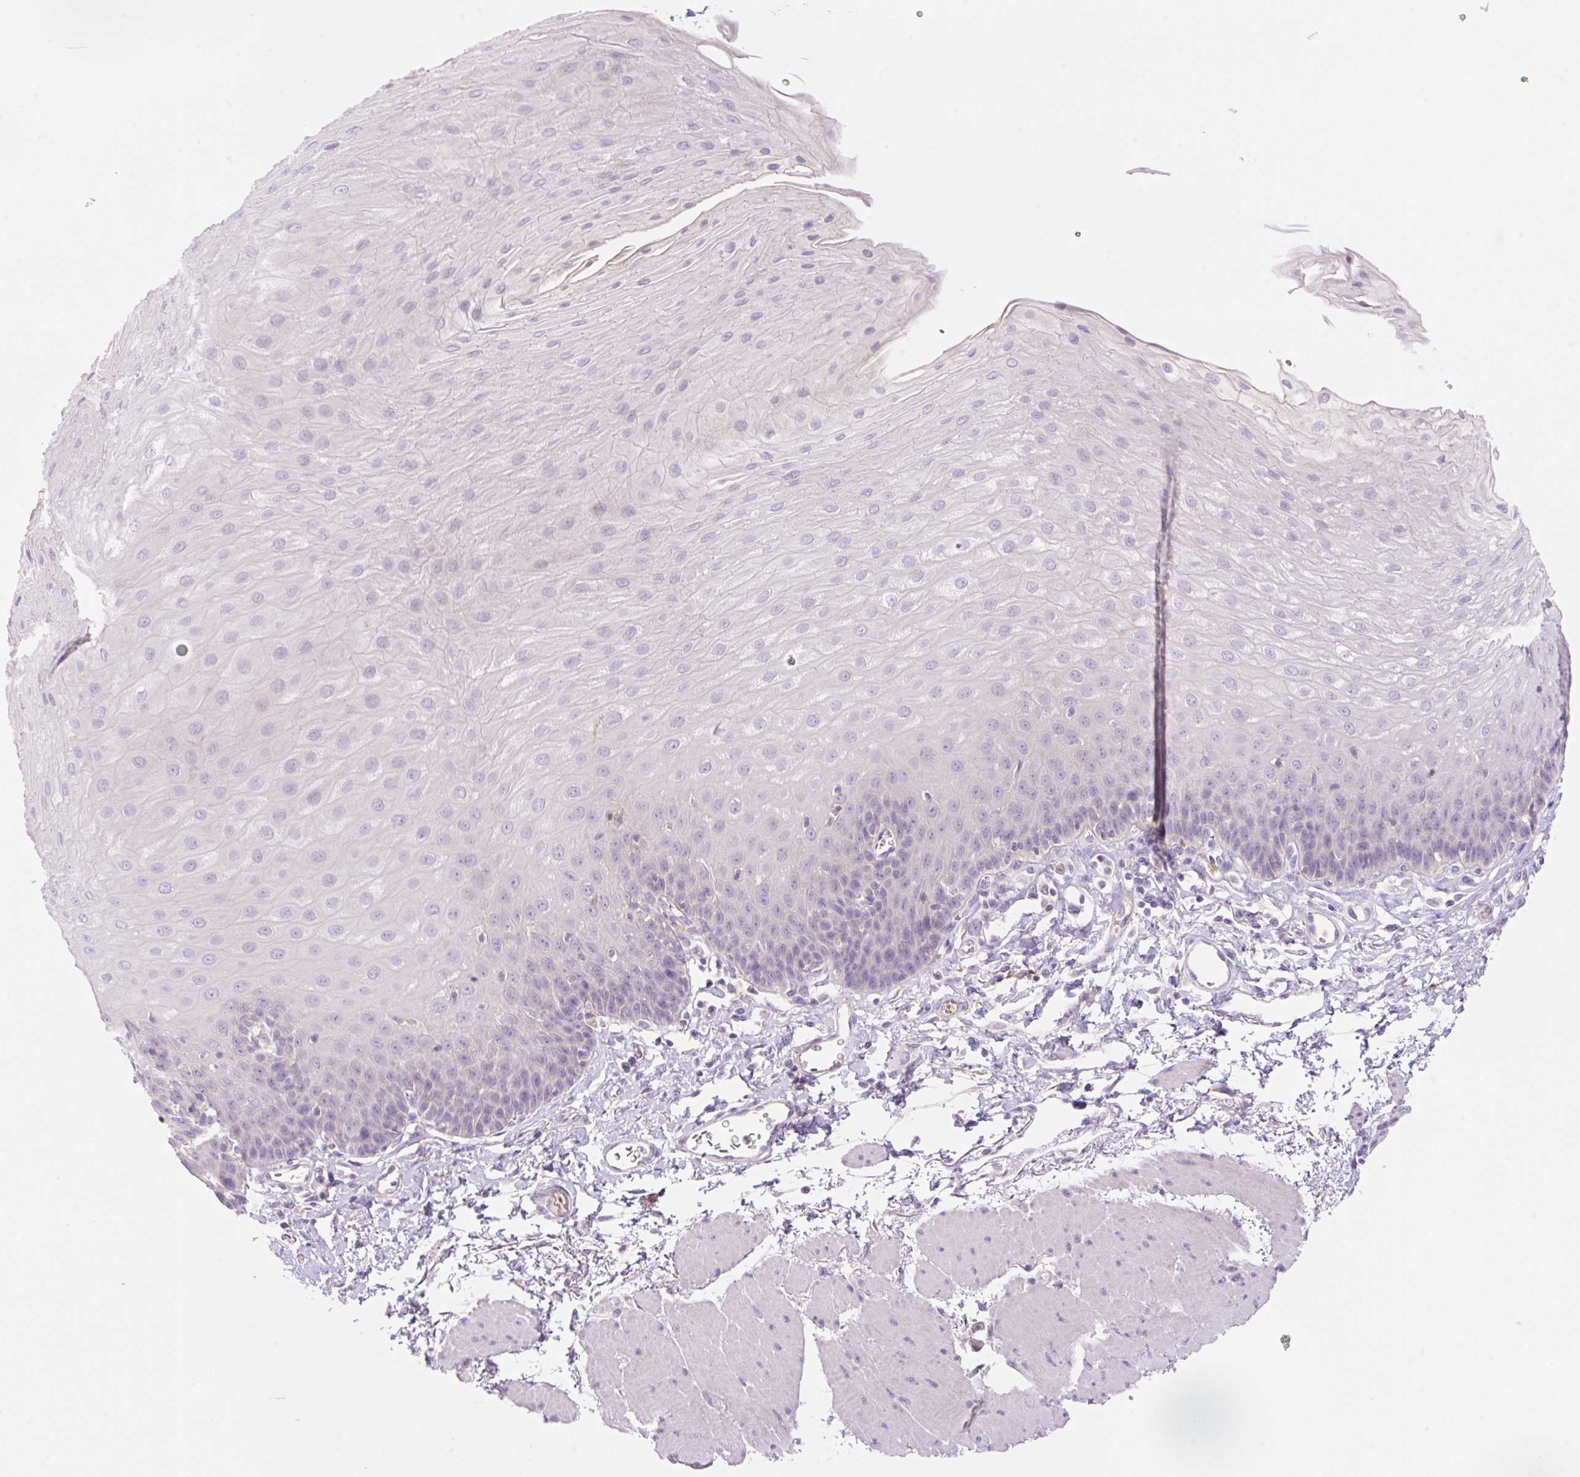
{"staining": {"intensity": "negative", "quantity": "none", "location": "none"}, "tissue": "esophagus", "cell_type": "Squamous epithelial cells", "image_type": "normal", "snomed": [{"axis": "morphology", "description": "Normal tissue, NOS"}, {"axis": "topography", "description": "Esophagus"}], "caption": "DAB immunohistochemical staining of normal human esophagus exhibits no significant staining in squamous epithelial cells. (DAB (3,3'-diaminobenzidine) immunohistochemistry (IHC) visualized using brightfield microscopy, high magnification).", "gene": "DENND5A", "patient": {"sex": "female", "age": 81}}